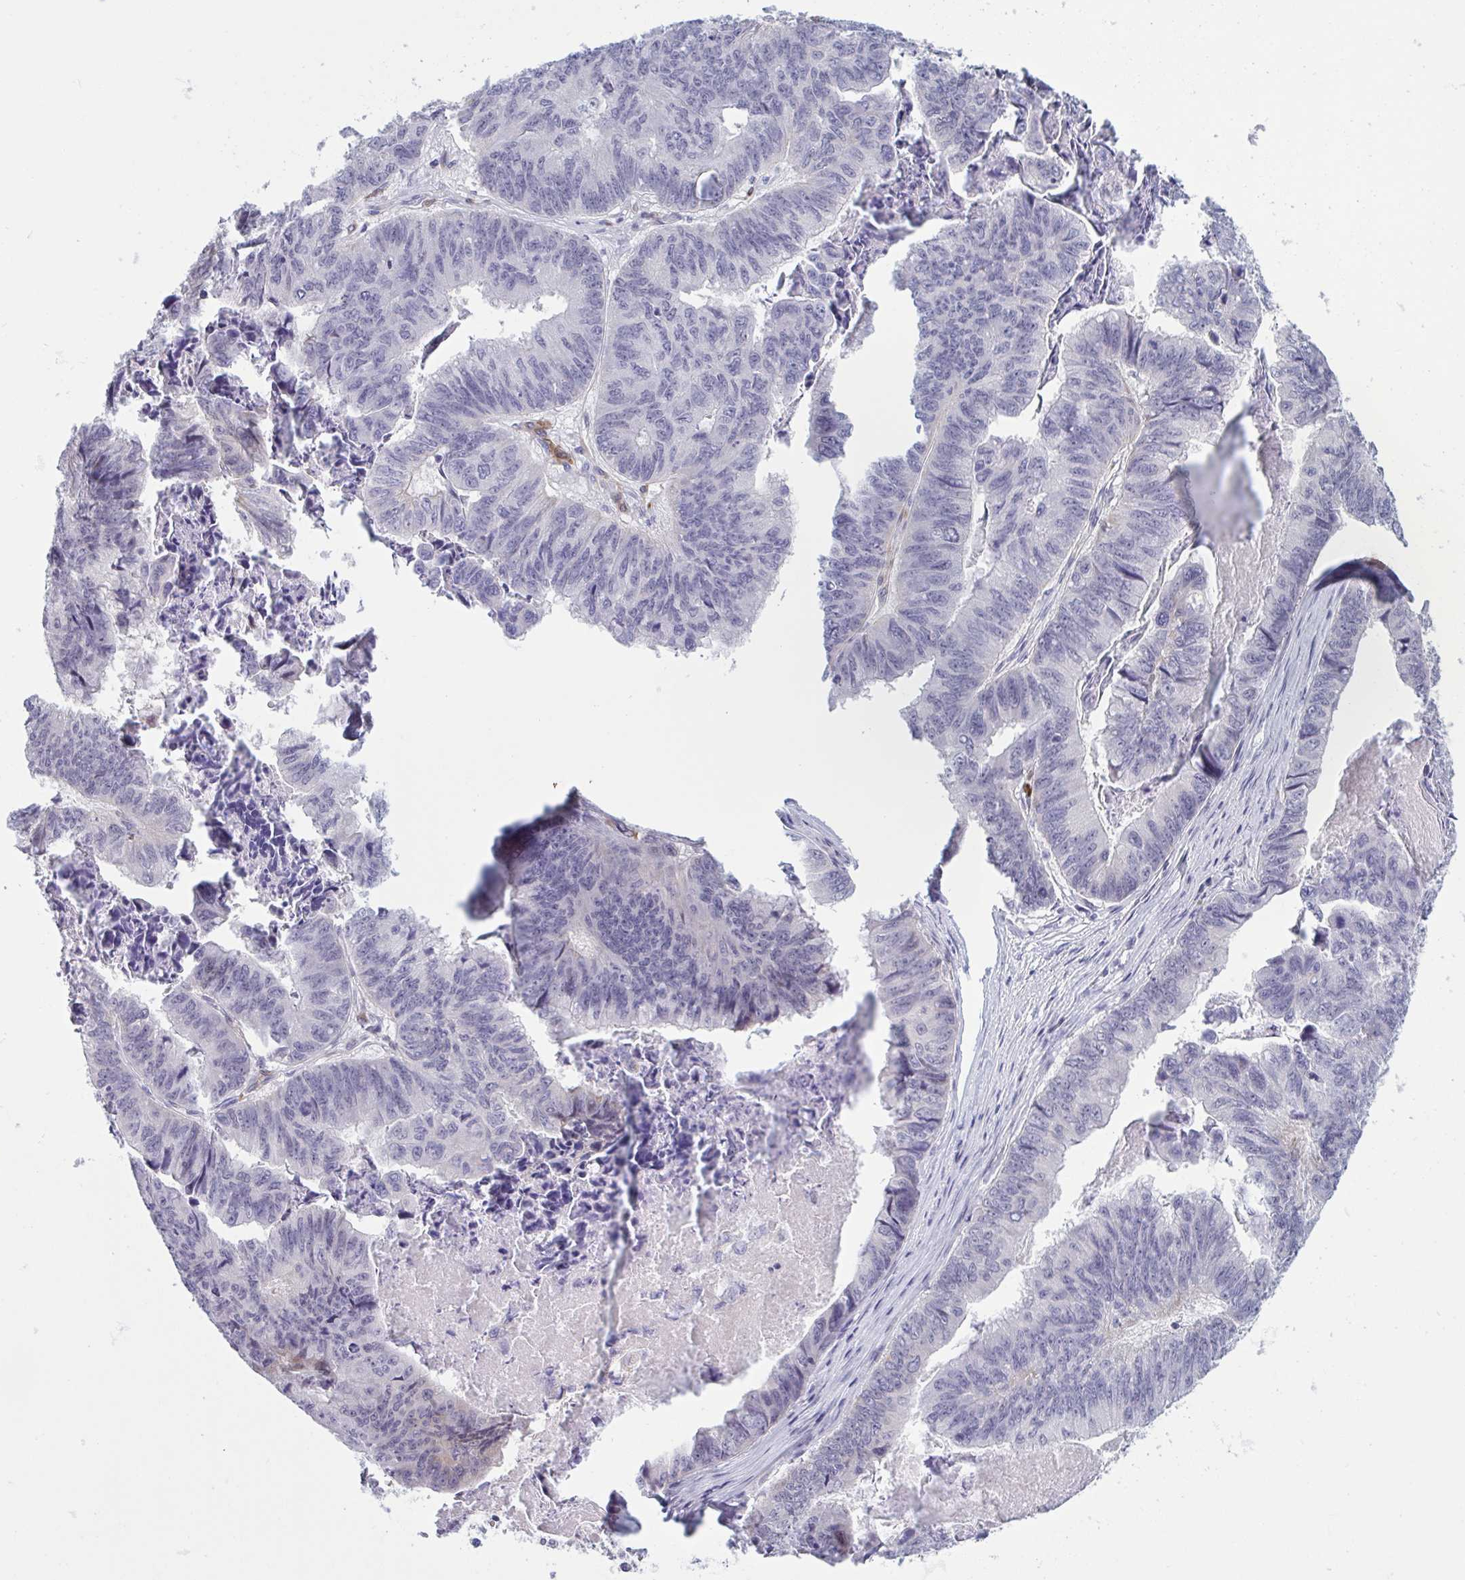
{"staining": {"intensity": "weak", "quantity": "<25%", "location": "cytoplasmic/membranous"}, "tissue": "stomach cancer", "cell_type": "Tumor cells", "image_type": "cancer", "snomed": [{"axis": "morphology", "description": "Adenocarcinoma, NOS"}, {"axis": "topography", "description": "Stomach, lower"}], "caption": "Immunohistochemical staining of stomach adenocarcinoma demonstrates no significant positivity in tumor cells.", "gene": "HSD11B2", "patient": {"sex": "male", "age": 77}}